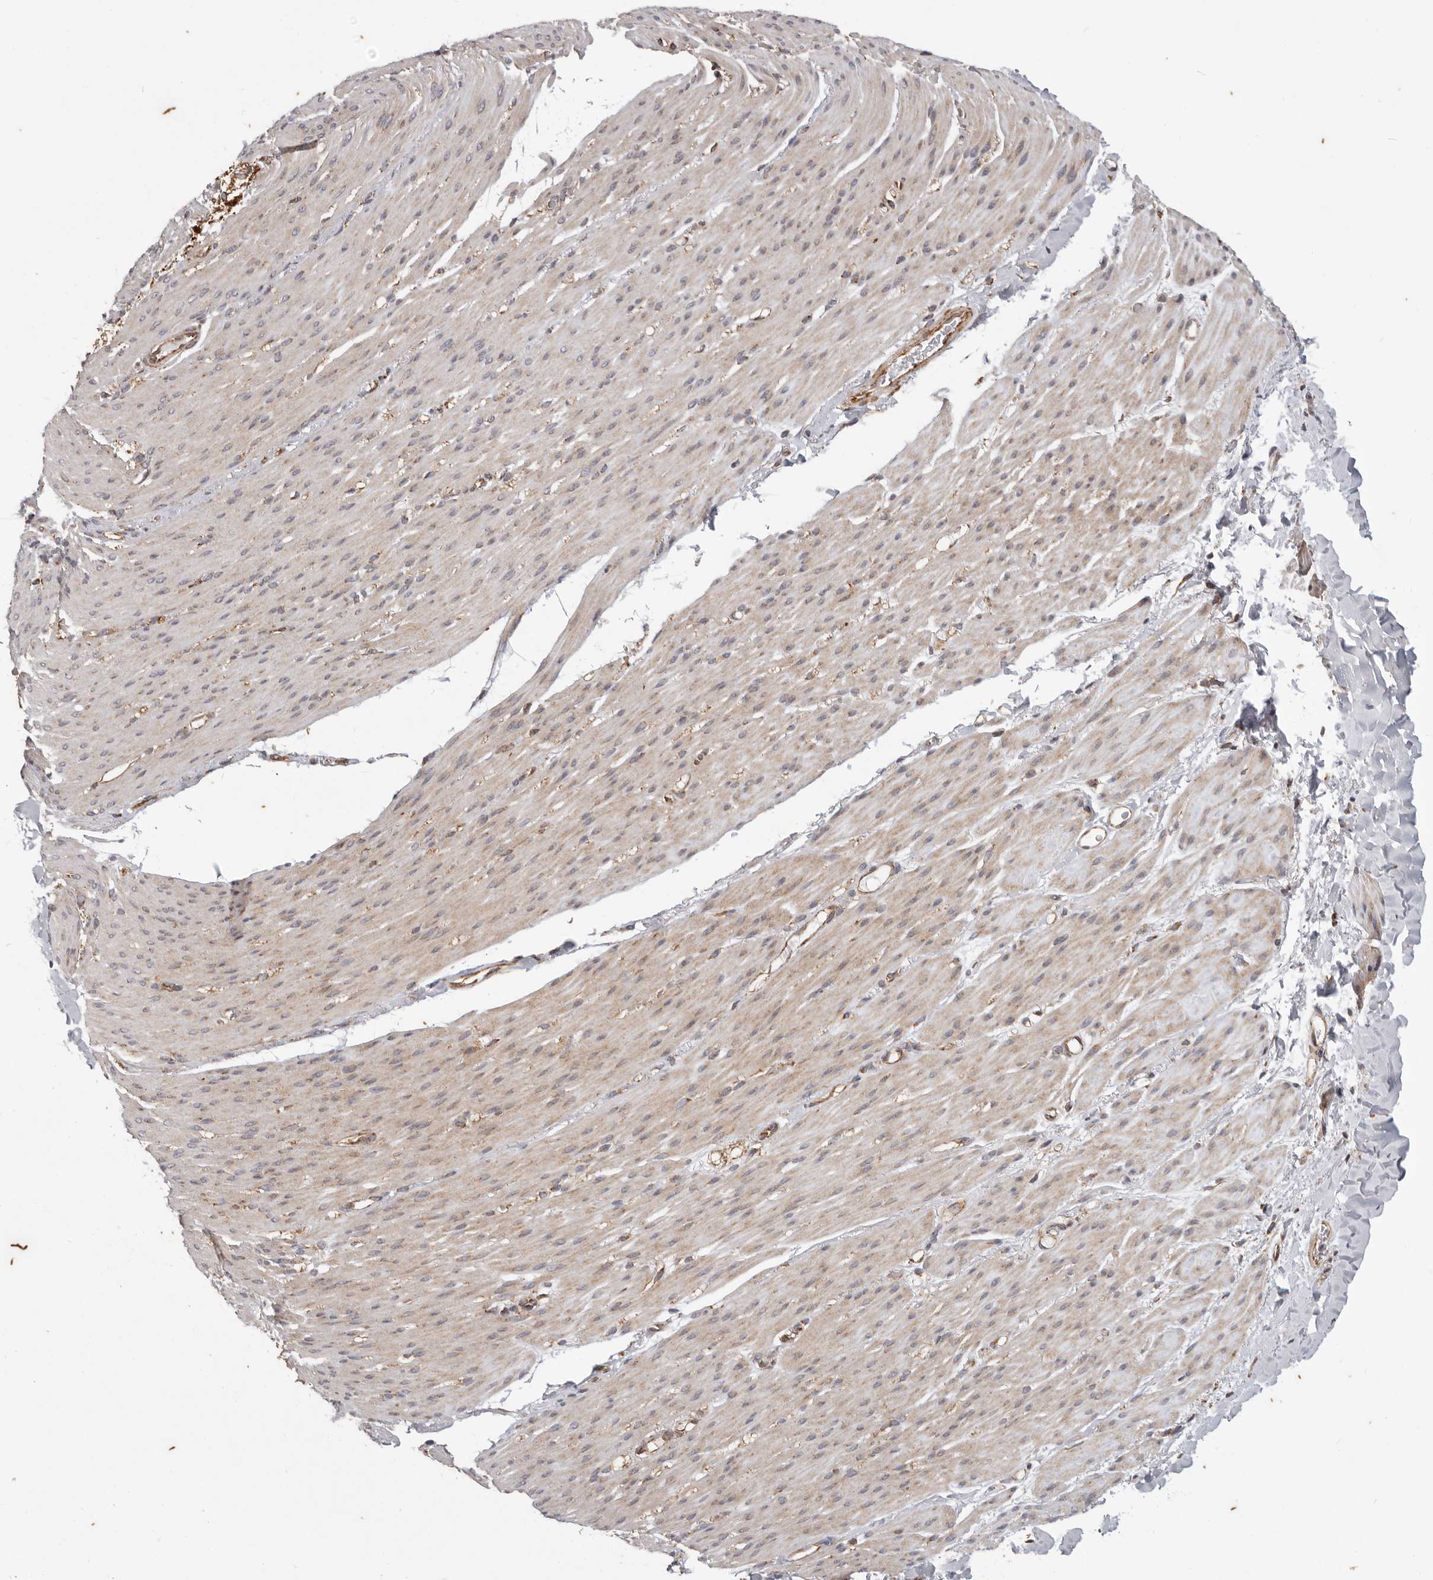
{"staining": {"intensity": "weak", "quantity": "25%-75%", "location": "cytoplasmic/membranous"}, "tissue": "smooth muscle", "cell_type": "Smooth muscle cells", "image_type": "normal", "snomed": [{"axis": "morphology", "description": "Normal tissue, NOS"}, {"axis": "topography", "description": "Colon"}, {"axis": "topography", "description": "Peripheral nerve tissue"}], "caption": "IHC micrograph of benign smooth muscle stained for a protein (brown), which demonstrates low levels of weak cytoplasmic/membranous expression in approximately 25%-75% of smooth muscle cells.", "gene": "MRPS10", "patient": {"sex": "female", "age": 61}}